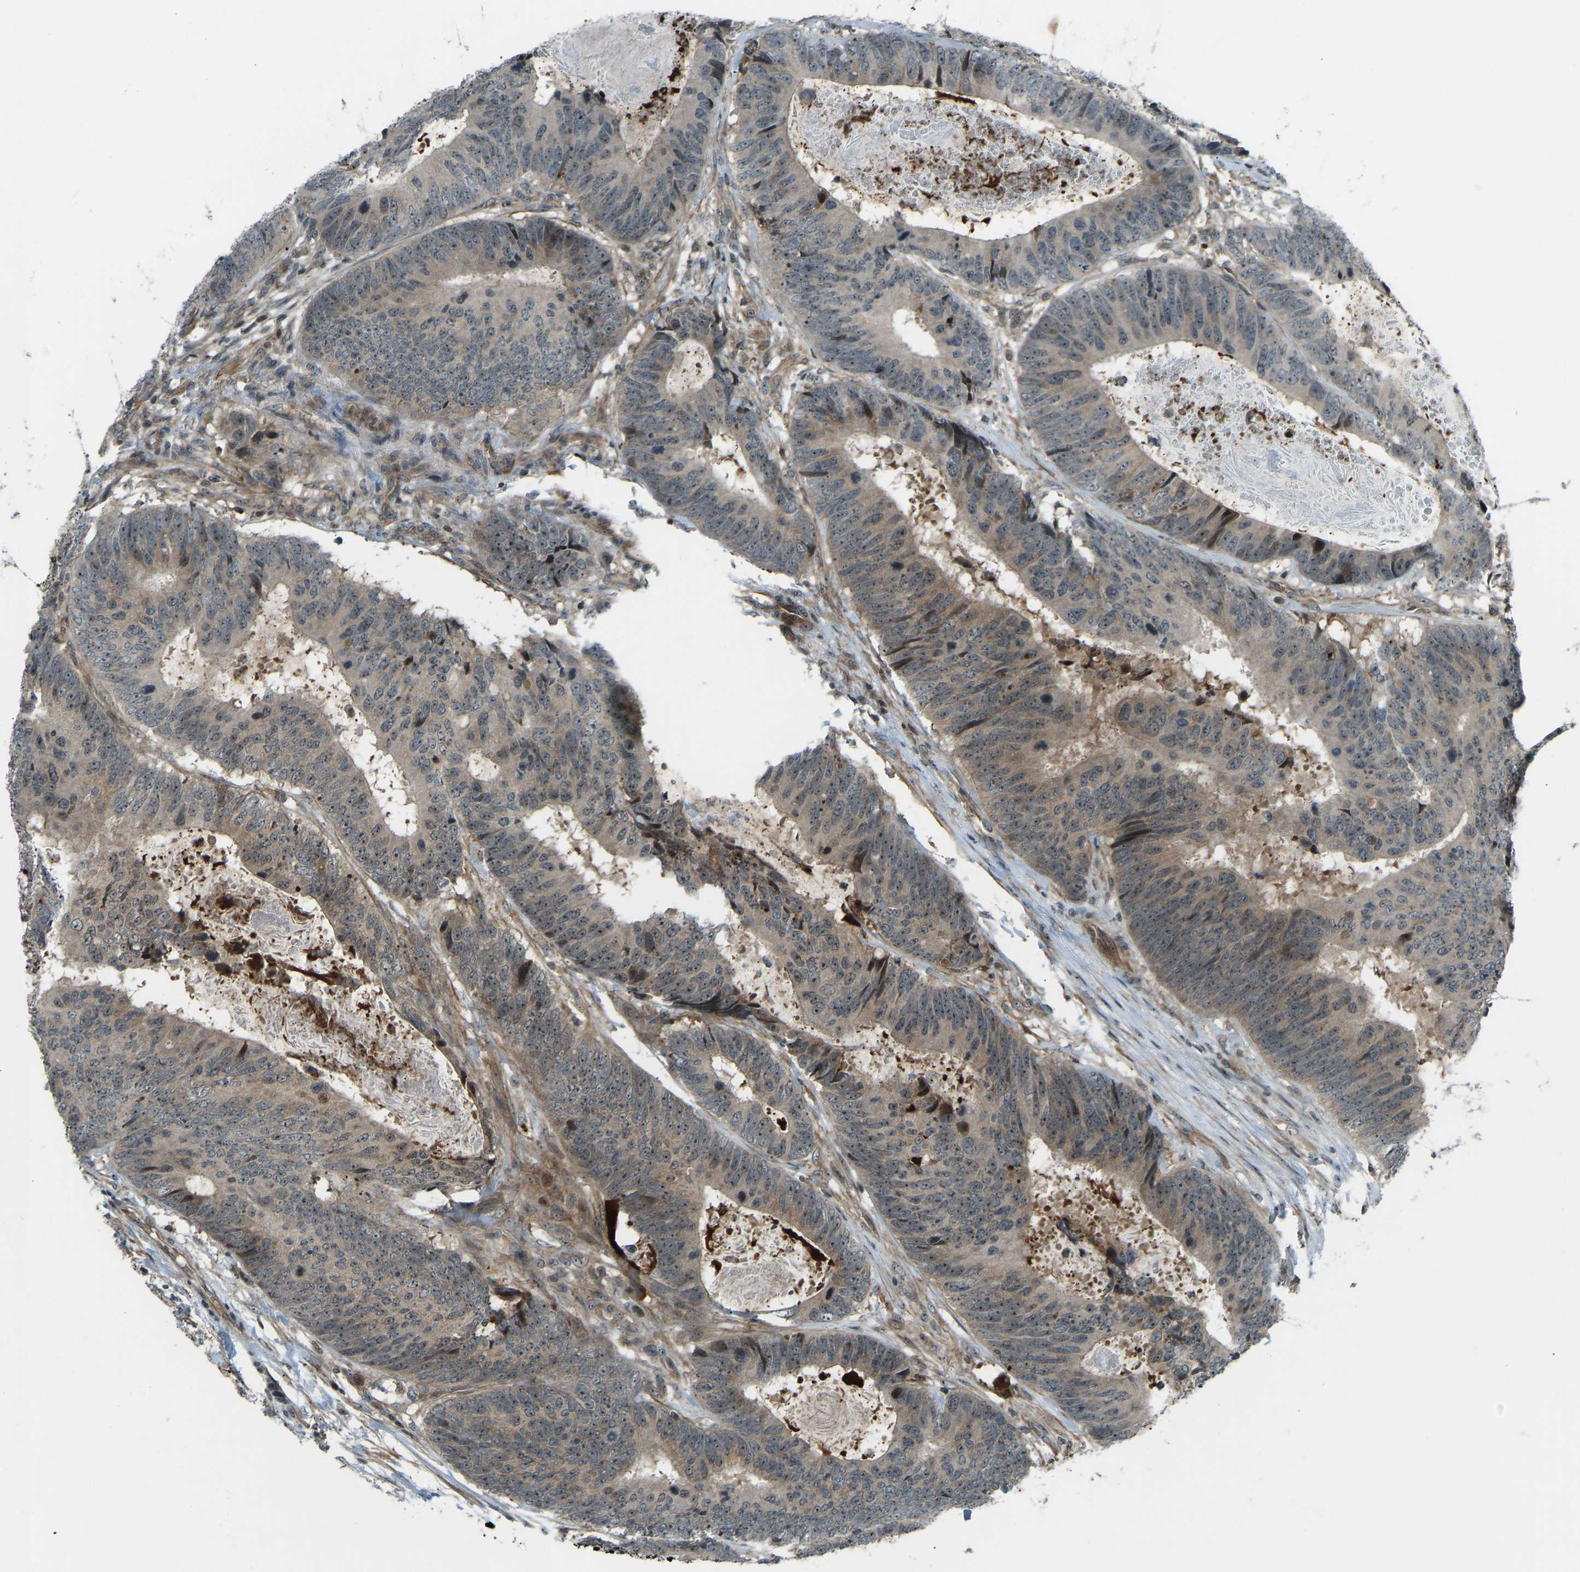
{"staining": {"intensity": "moderate", "quantity": "25%-75%", "location": "cytoplasmic/membranous"}, "tissue": "colorectal cancer", "cell_type": "Tumor cells", "image_type": "cancer", "snomed": [{"axis": "morphology", "description": "Adenocarcinoma, NOS"}, {"axis": "topography", "description": "Colon"}], "caption": "IHC (DAB) staining of human colorectal cancer shows moderate cytoplasmic/membranous protein staining in approximately 25%-75% of tumor cells. (DAB (3,3'-diaminobenzidine) IHC, brown staining for protein, blue staining for nuclei).", "gene": "SVOPL", "patient": {"sex": "male", "age": 56}}